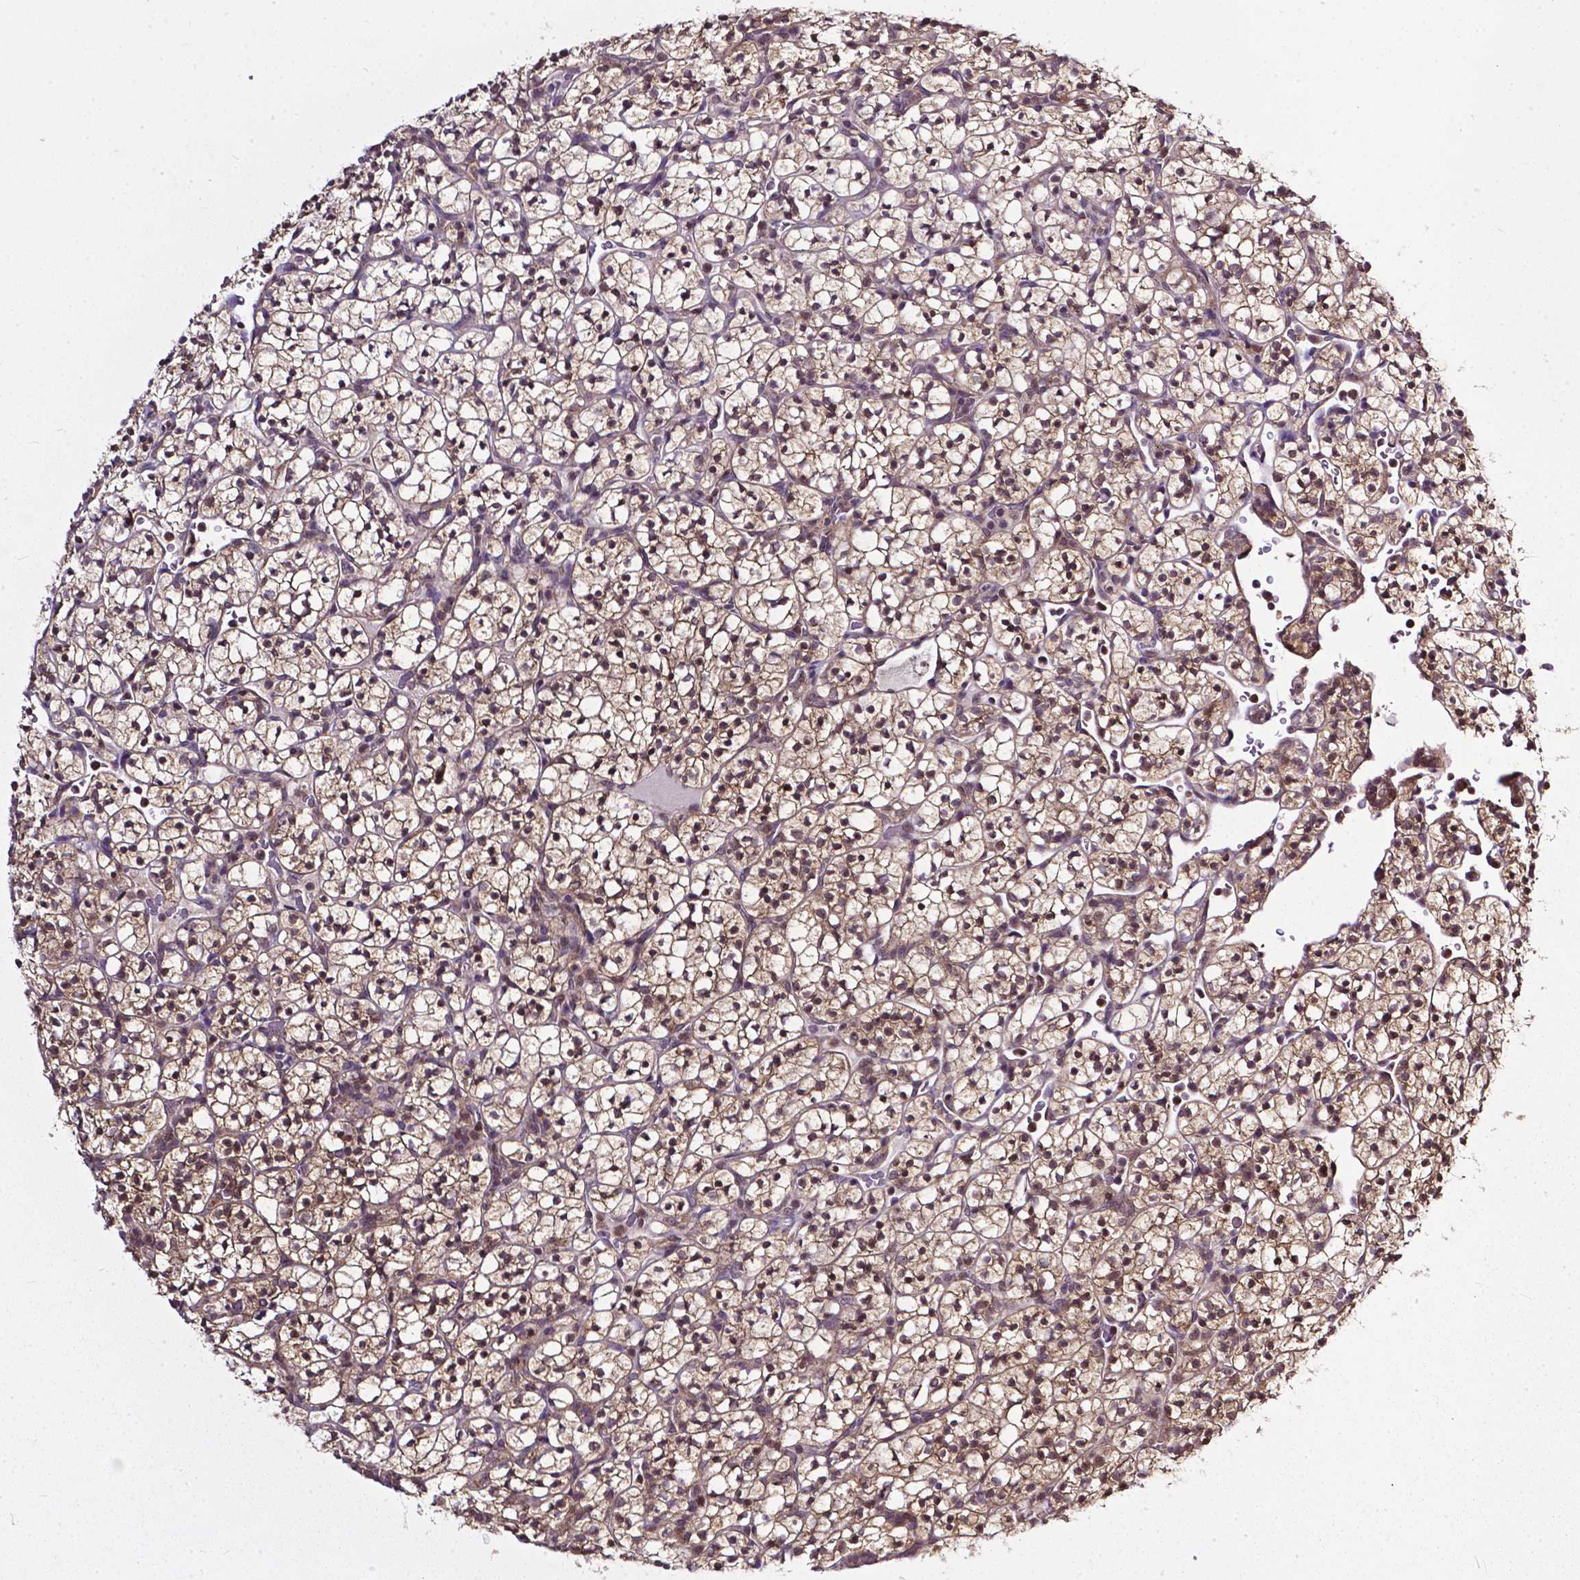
{"staining": {"intensity": "moderate", "quantity": ">75%", "location": "nuclear"}, "tissue": "renal cancer", "cell_type": "Tumor cells", "image_type": "cancer", "snomed": [{"axis": "morphology", "description": "Adenocarcinoma, NOS"}, {"axis": "topography", "description": "Kidney"}], "caption": "The histopathology image exhibits immunohistochemical staining of renal adenocarcinoma. There is moderate nuclear staining is identified in about >75% of tumor cells.", "gene": "OTUB1", "patient": {"sex": "female", "age": 89}}